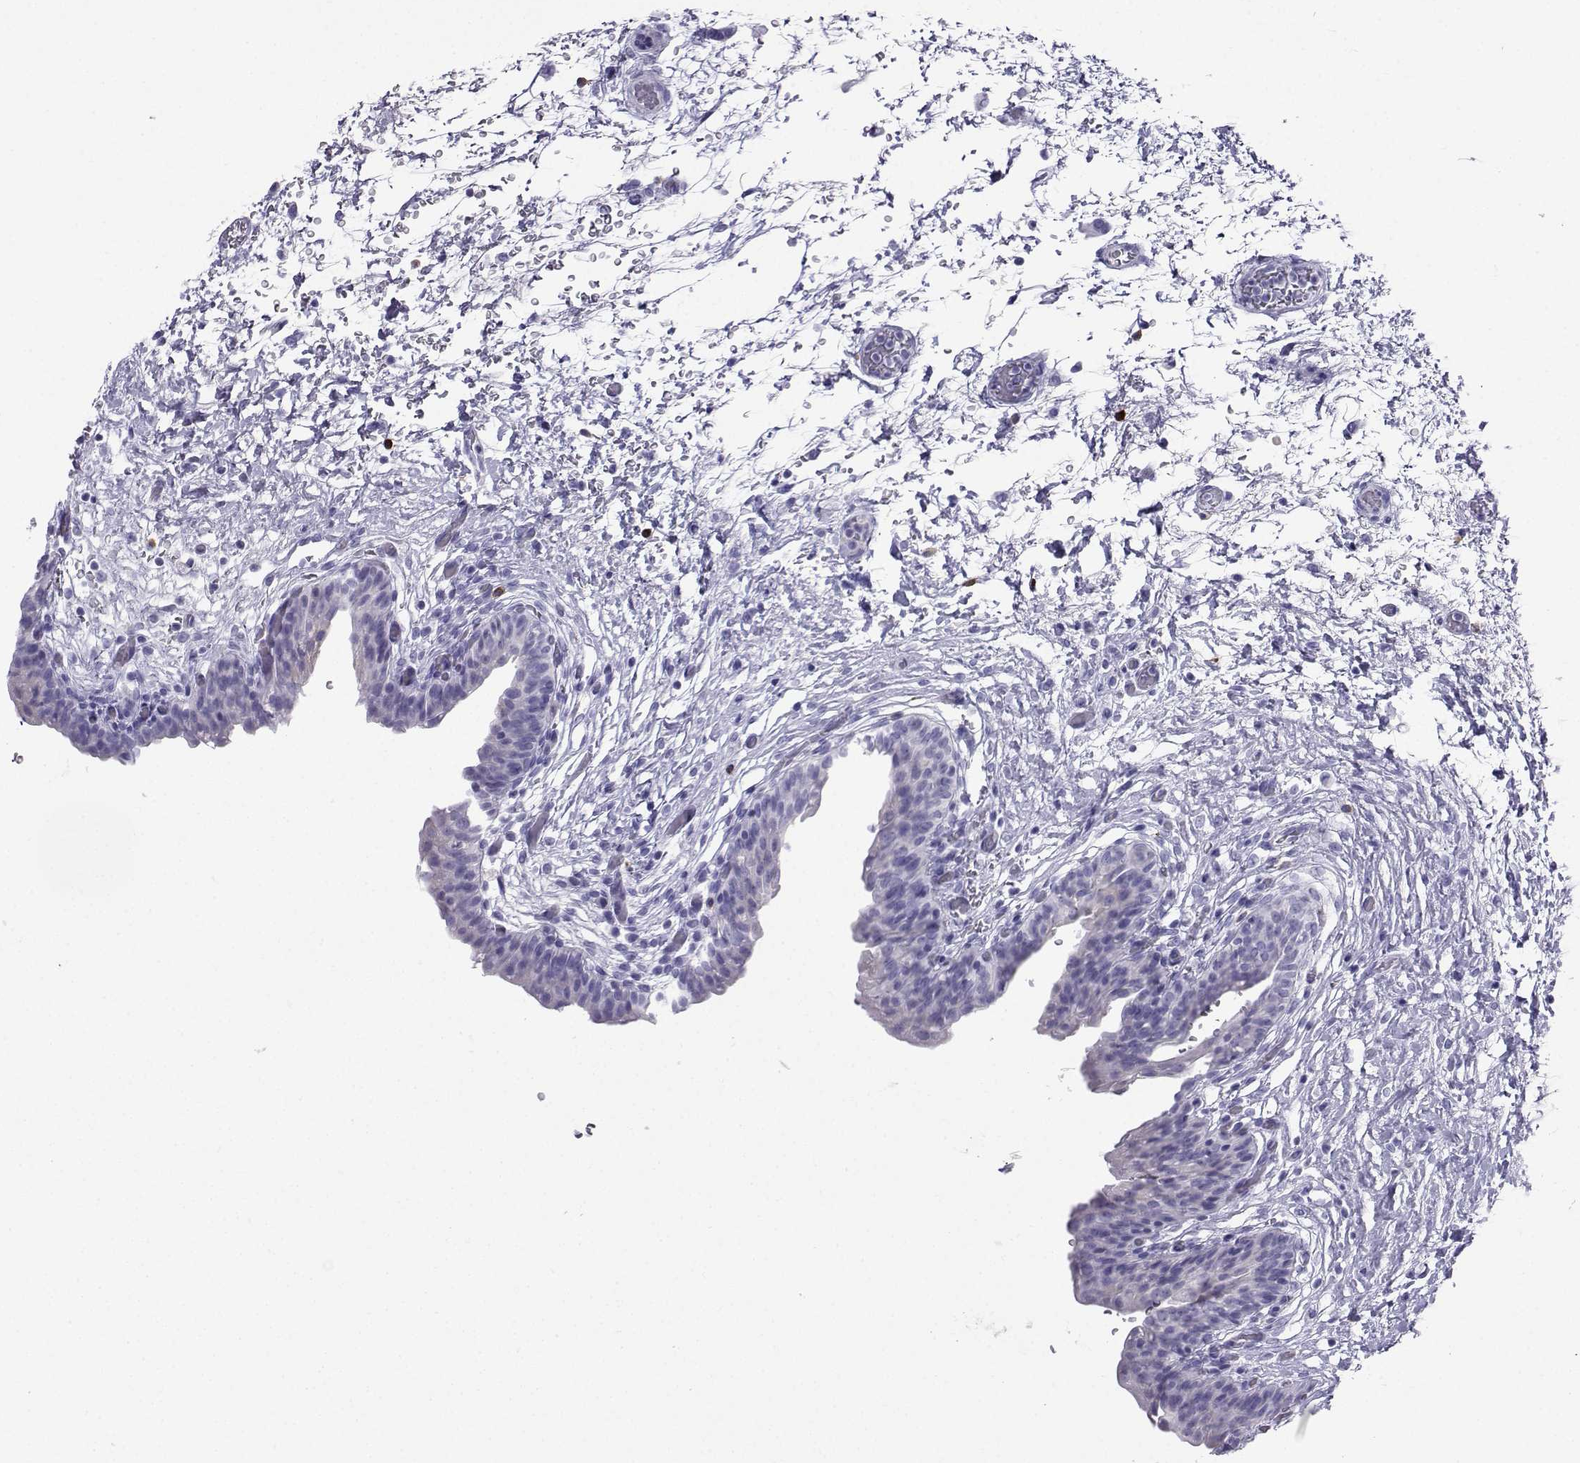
{"staining": {"intensity": "negative", "quantity": "none", "location": "none"}, "tissue": "urinary bladder", "cell_type": "Urothelial cells", "image_type": "normal", "snomed": [{"axis": "morphology", "description": "Normal tissue, NOS"}, {"axis": "topography", "description": "Urinary bladder"}], "caption": "The image exhibits no significant expression in urothelial cells of urinary bladder. (DAB (3,3'-diaminobenzidine) IHC with hematoxylin counter stain).", "gene": "SLC18A2", "patient": {"sex": "male", "age": 69}}